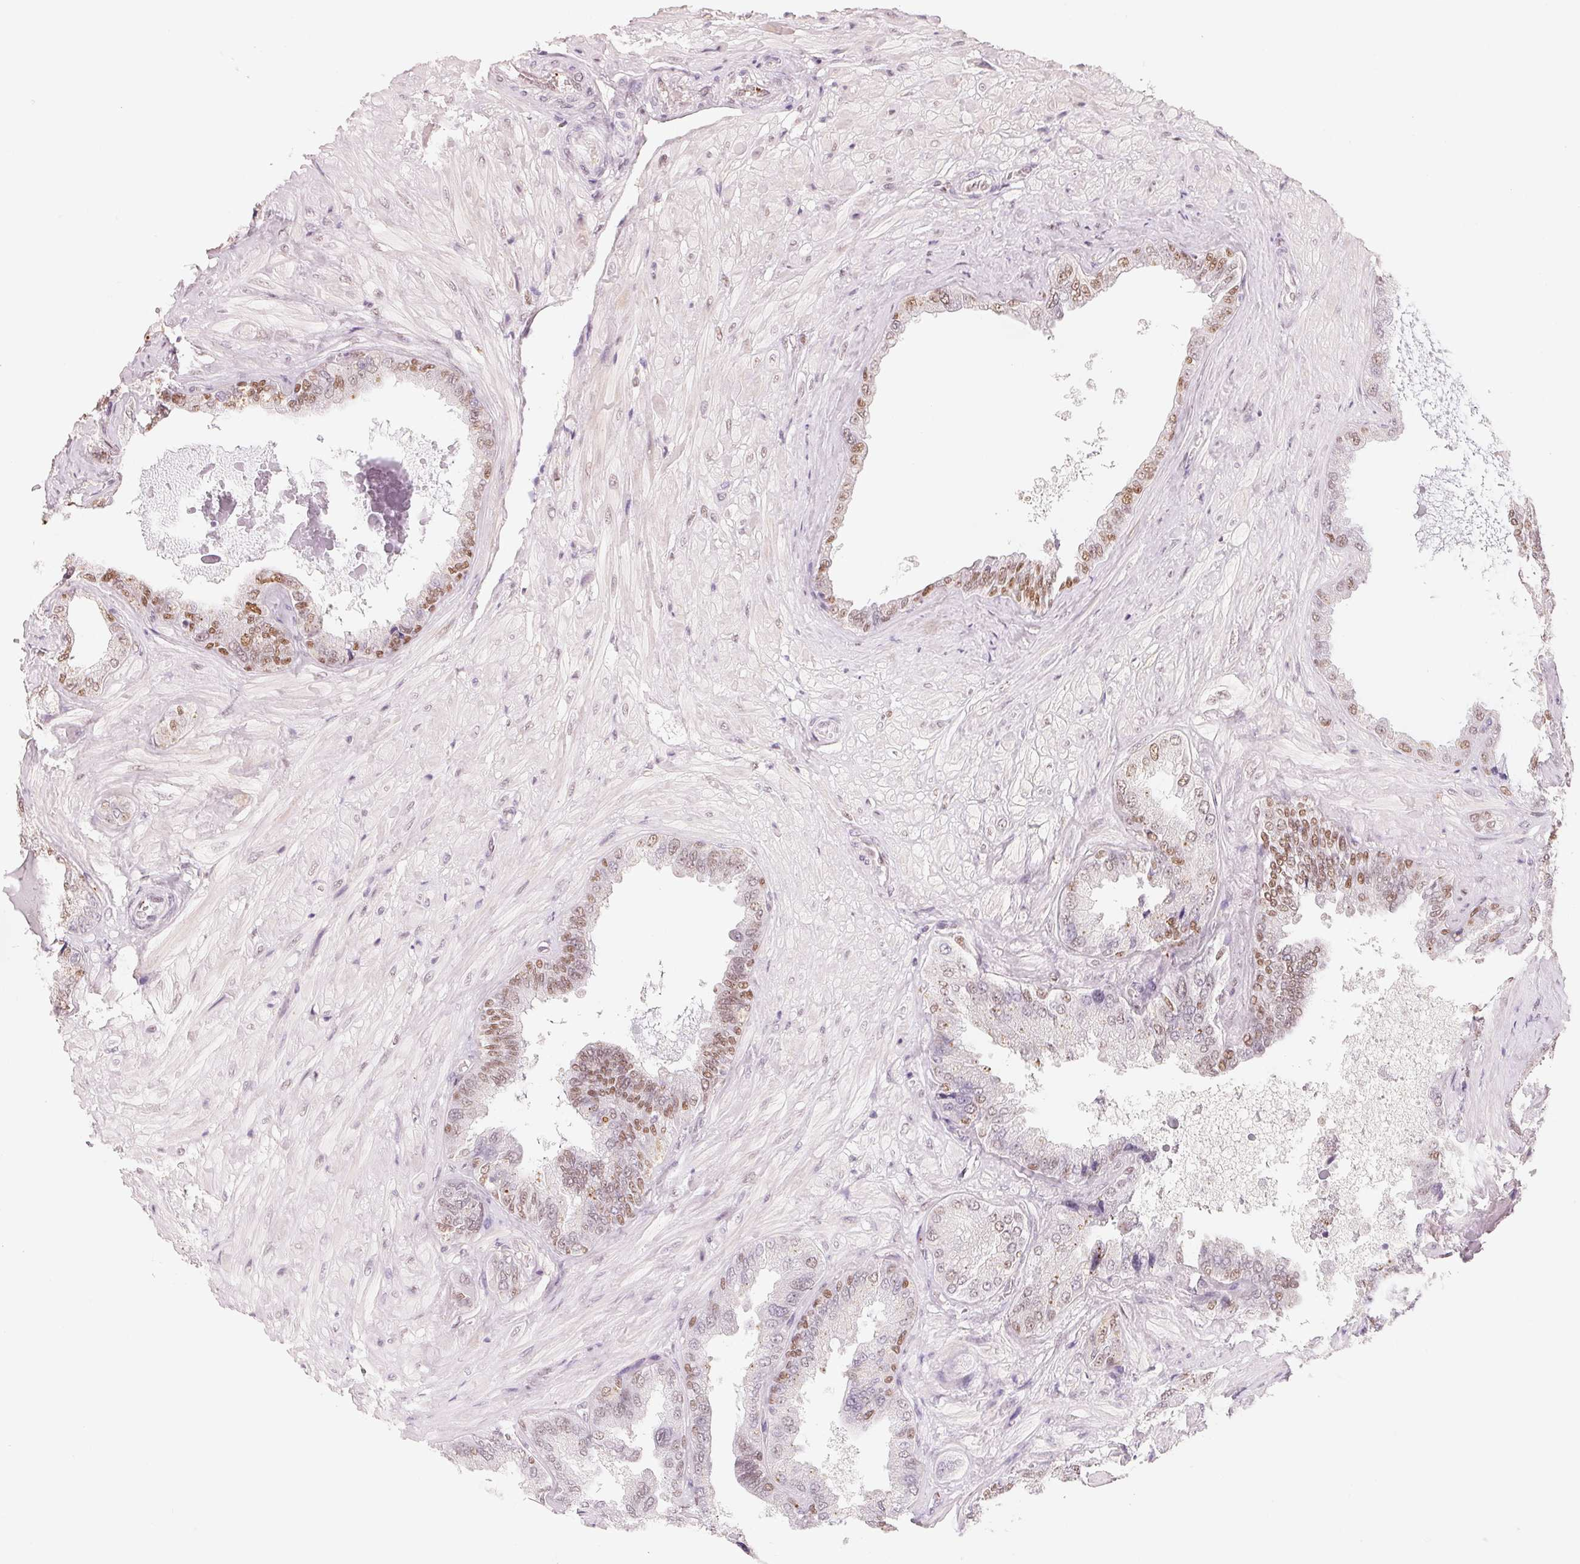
{"staining": {"intensity": "moderate", "quantity": "25%-75%", "location": "nuclear"}, "tissue": "seminal vesicle", "cell_type": "Glandular cells", "image_type": "normal", "snomed": [{"axis": "morphology", "description": "Normal tissue, NOS"}, {"axis": "topography", "description": "Seminal veicle"}], "caption": "Protein analysis of normal seminal vesicle displays moderate nuclear expression in about 25%-75% of glandular cells. Using DAB (brown) and hematoxylin (blue) stains, captured at high magnification using brightfield microscopy.", "gene": "ARHGAP22", "patient": {"sex": "male", "age": 68}}